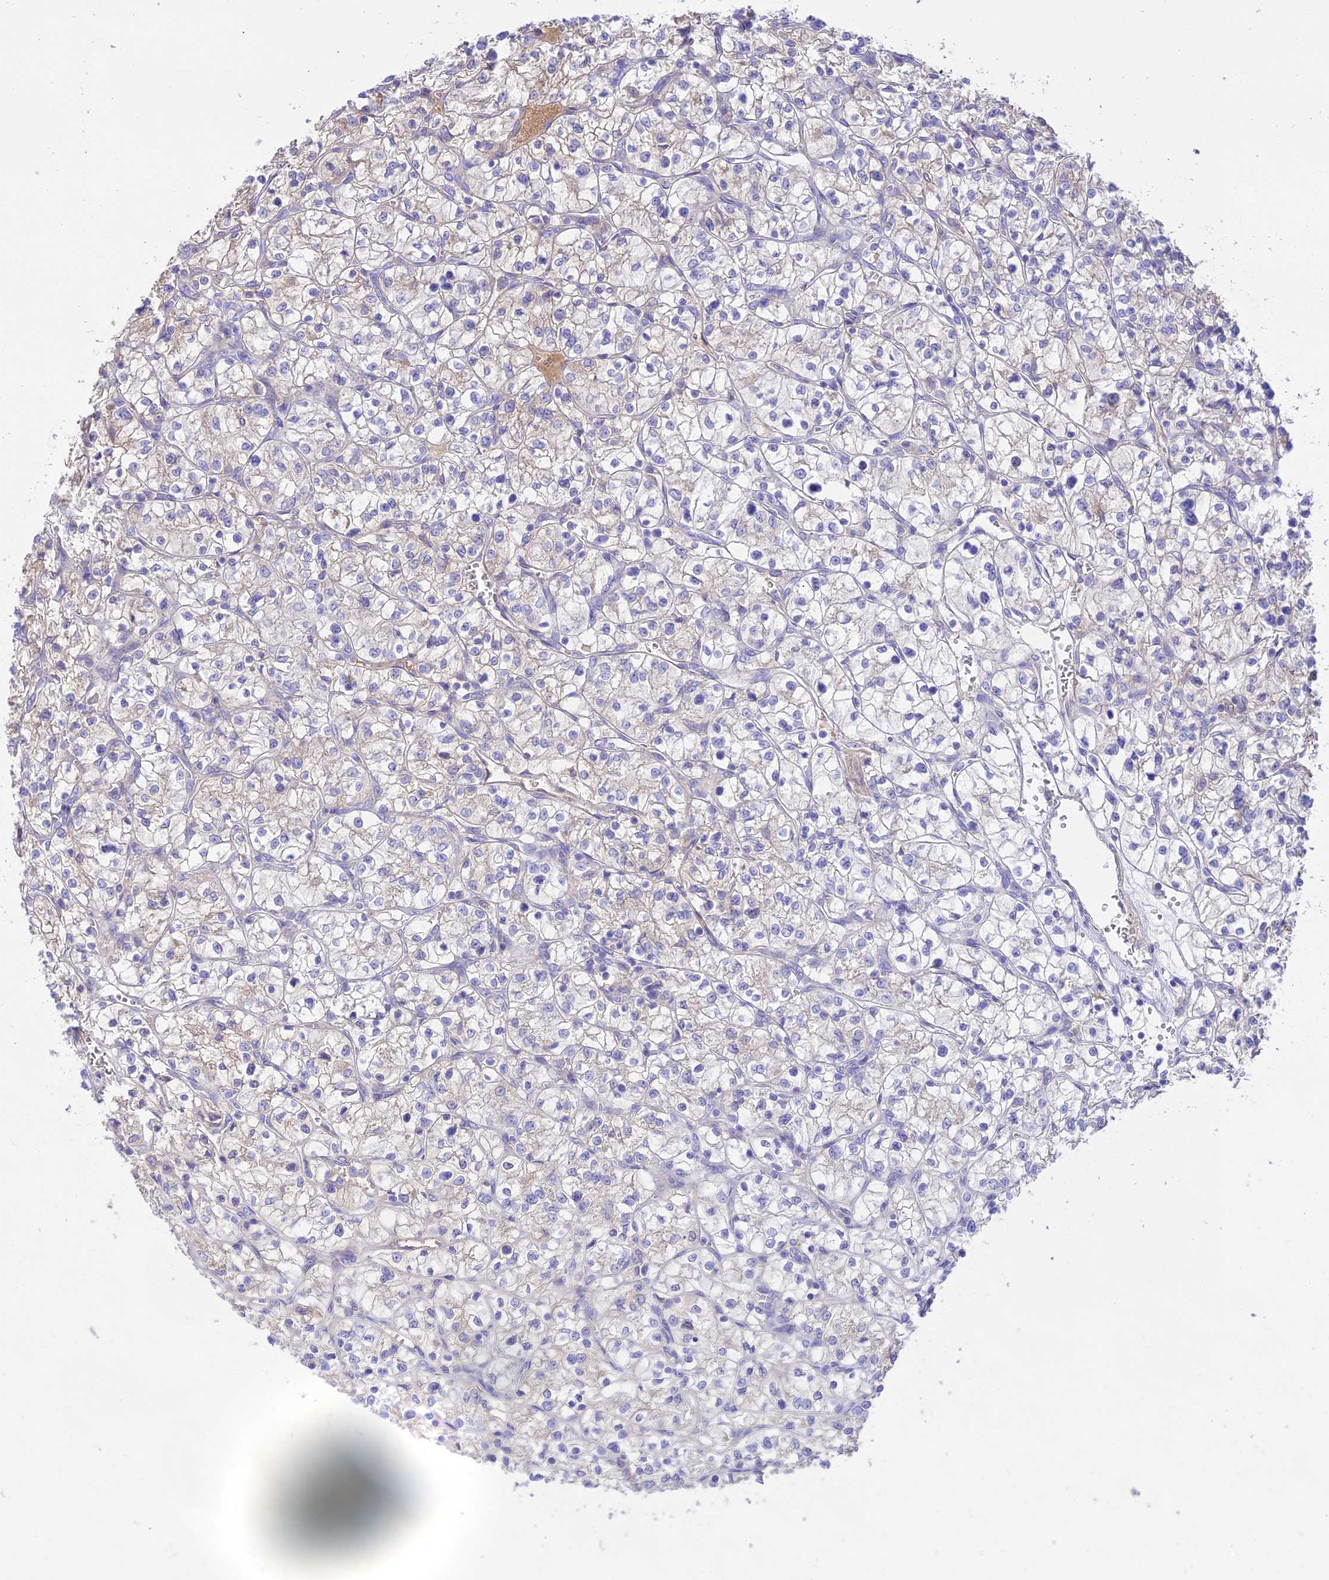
{"staining": {"intensity": "negative", "quantity": "none", "location": "none"}, "tissue": "renal cancer", "cell_type": "Tumor cells", "image_type": "cancer", "snomed": [{"axis": "morphology", "description": "Adenocarcinoma, NOS"}, {"axis": "topography", "description": "Kidney"}], "caption": "This is an immunohistochemistry (IHC) histopathology image of human adenocarcinoma (renal). There is no staining in tumor cells.", "gene": "NLRP9", "patient": {"sex": "female", "age": 64}}